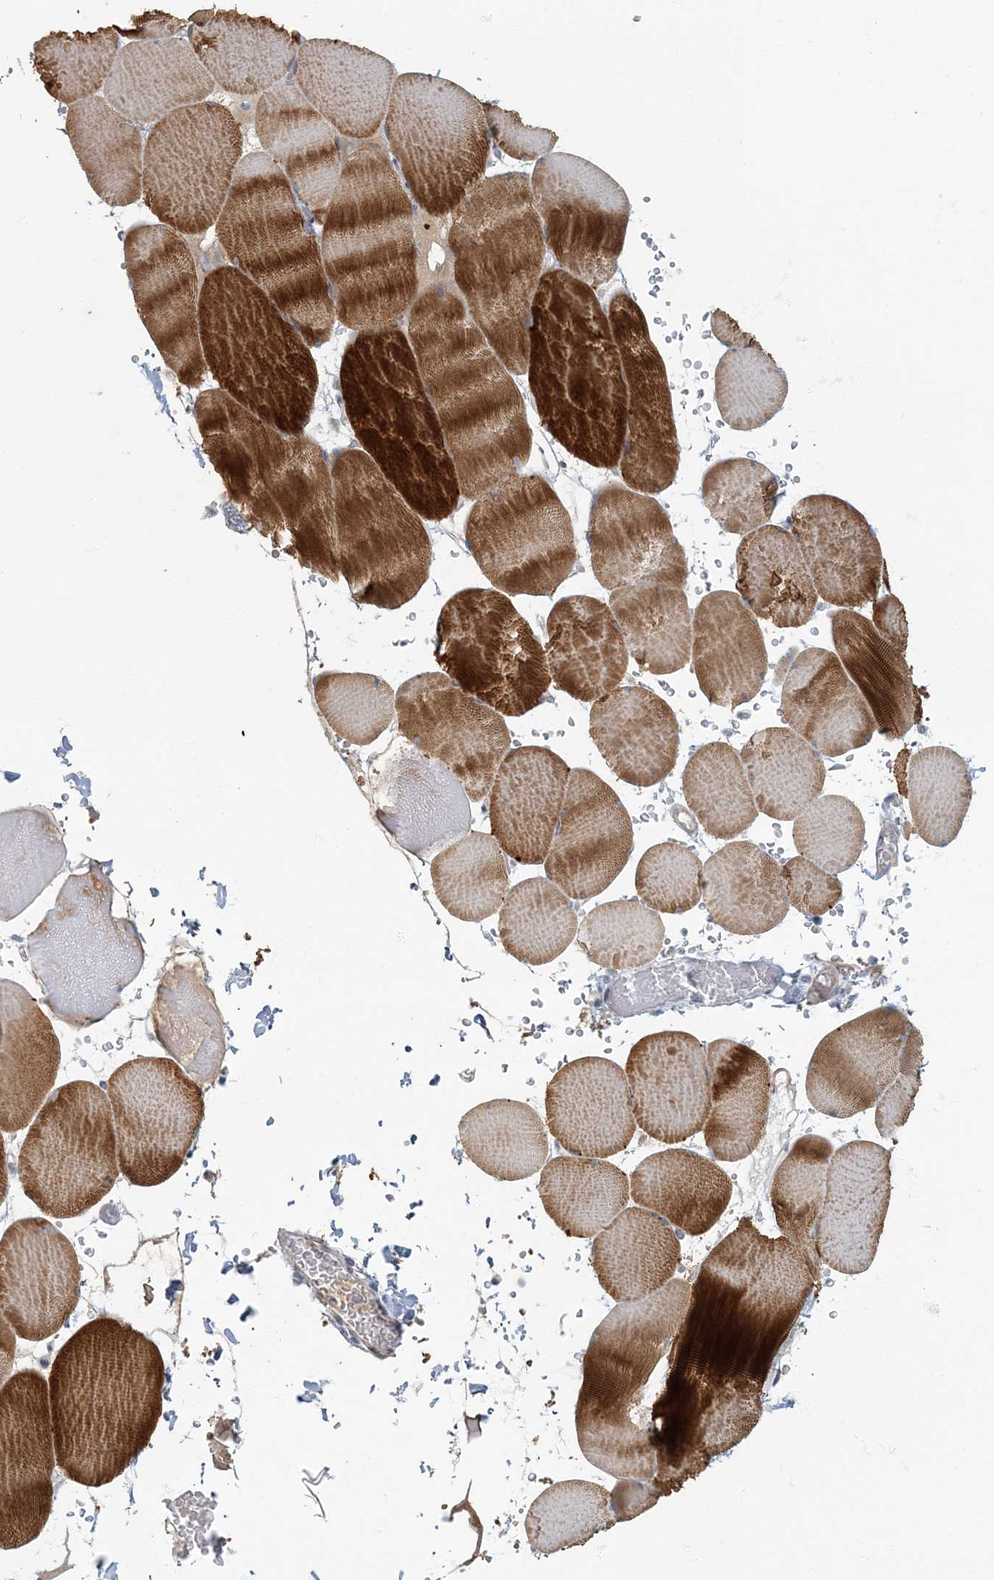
{"staining": {"intensity": "strong", "quantity": "25%-75%", "location": "cytoplasmic/membranous"}, "tissue": "skeletal muscle", "cell_type": "Myocytes", "image_type": "normal", "snomed": [{"axis": "morphology", "description": "Normal tissue, NOS"}, {"axis": "topography", "description": "Skeletal muscle"}, {"axis": "topography", "description": "Head-Neck"}], "caption": "Immunohistochemistry (IHC) (DAB) staining of benign skeletal muscle demonstrates strong cytoplasmic/membranous protein positivity in about 25%-75% of myocytes.", "gene": "MYOT", "patient": {"sex": "male", "age": 66}}